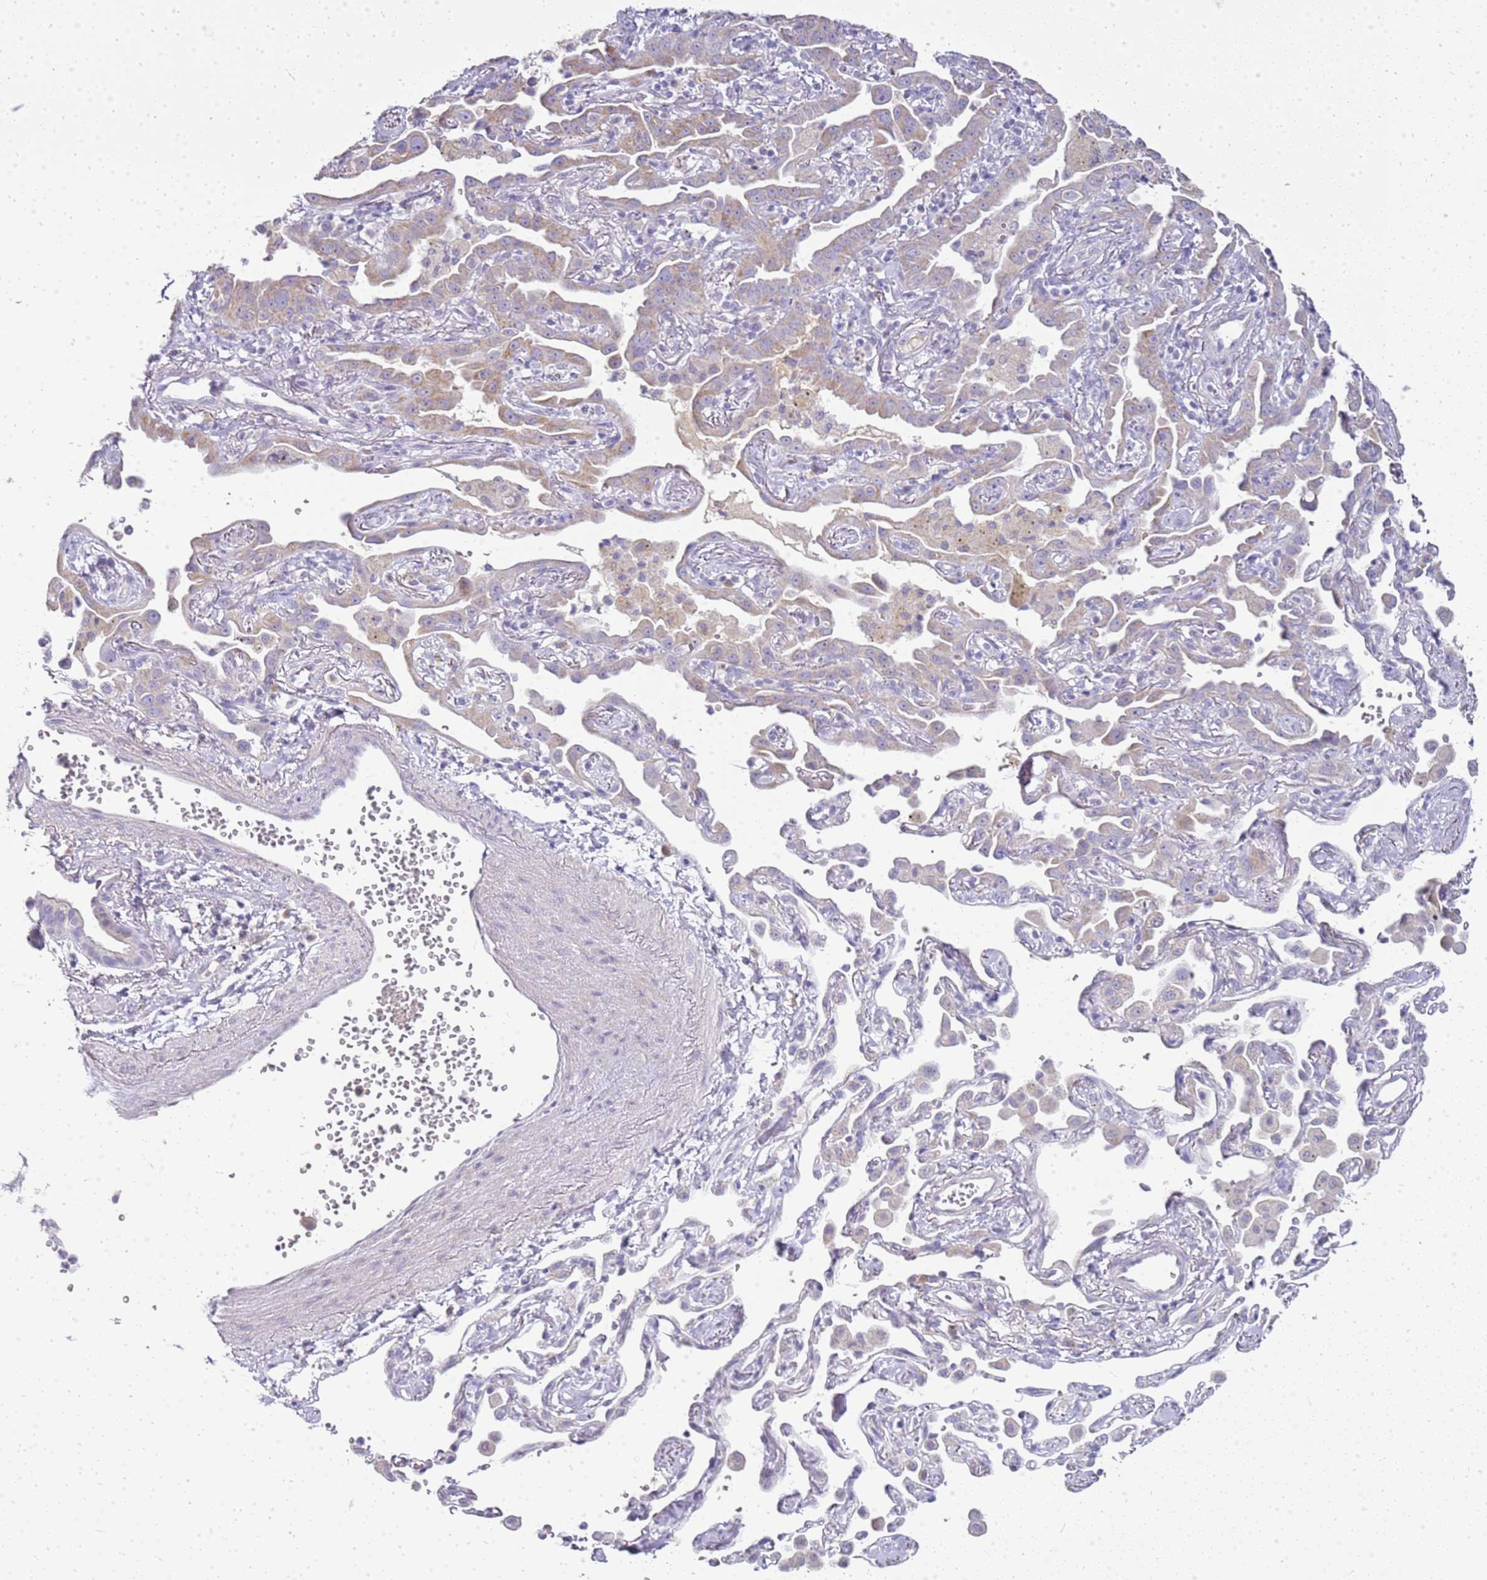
{"staining": {"intensity": "weak", "quantity": "<25%", "location": "cytoplasmic/membranous"}, "tissue": "lung cancer", "cell_type": "Tumor cells", "image_type": "cancer", "snomed": [{"axis": "morphology", "description": "Adenocarcinoma, NOS"}, {"axis": "topography", "description": "Lung"}], "caption": "There is no significant positivity in tumor cells of lung cancer.", "gene": "FABP2", "patient": {"sex": "male", "age": 67}}